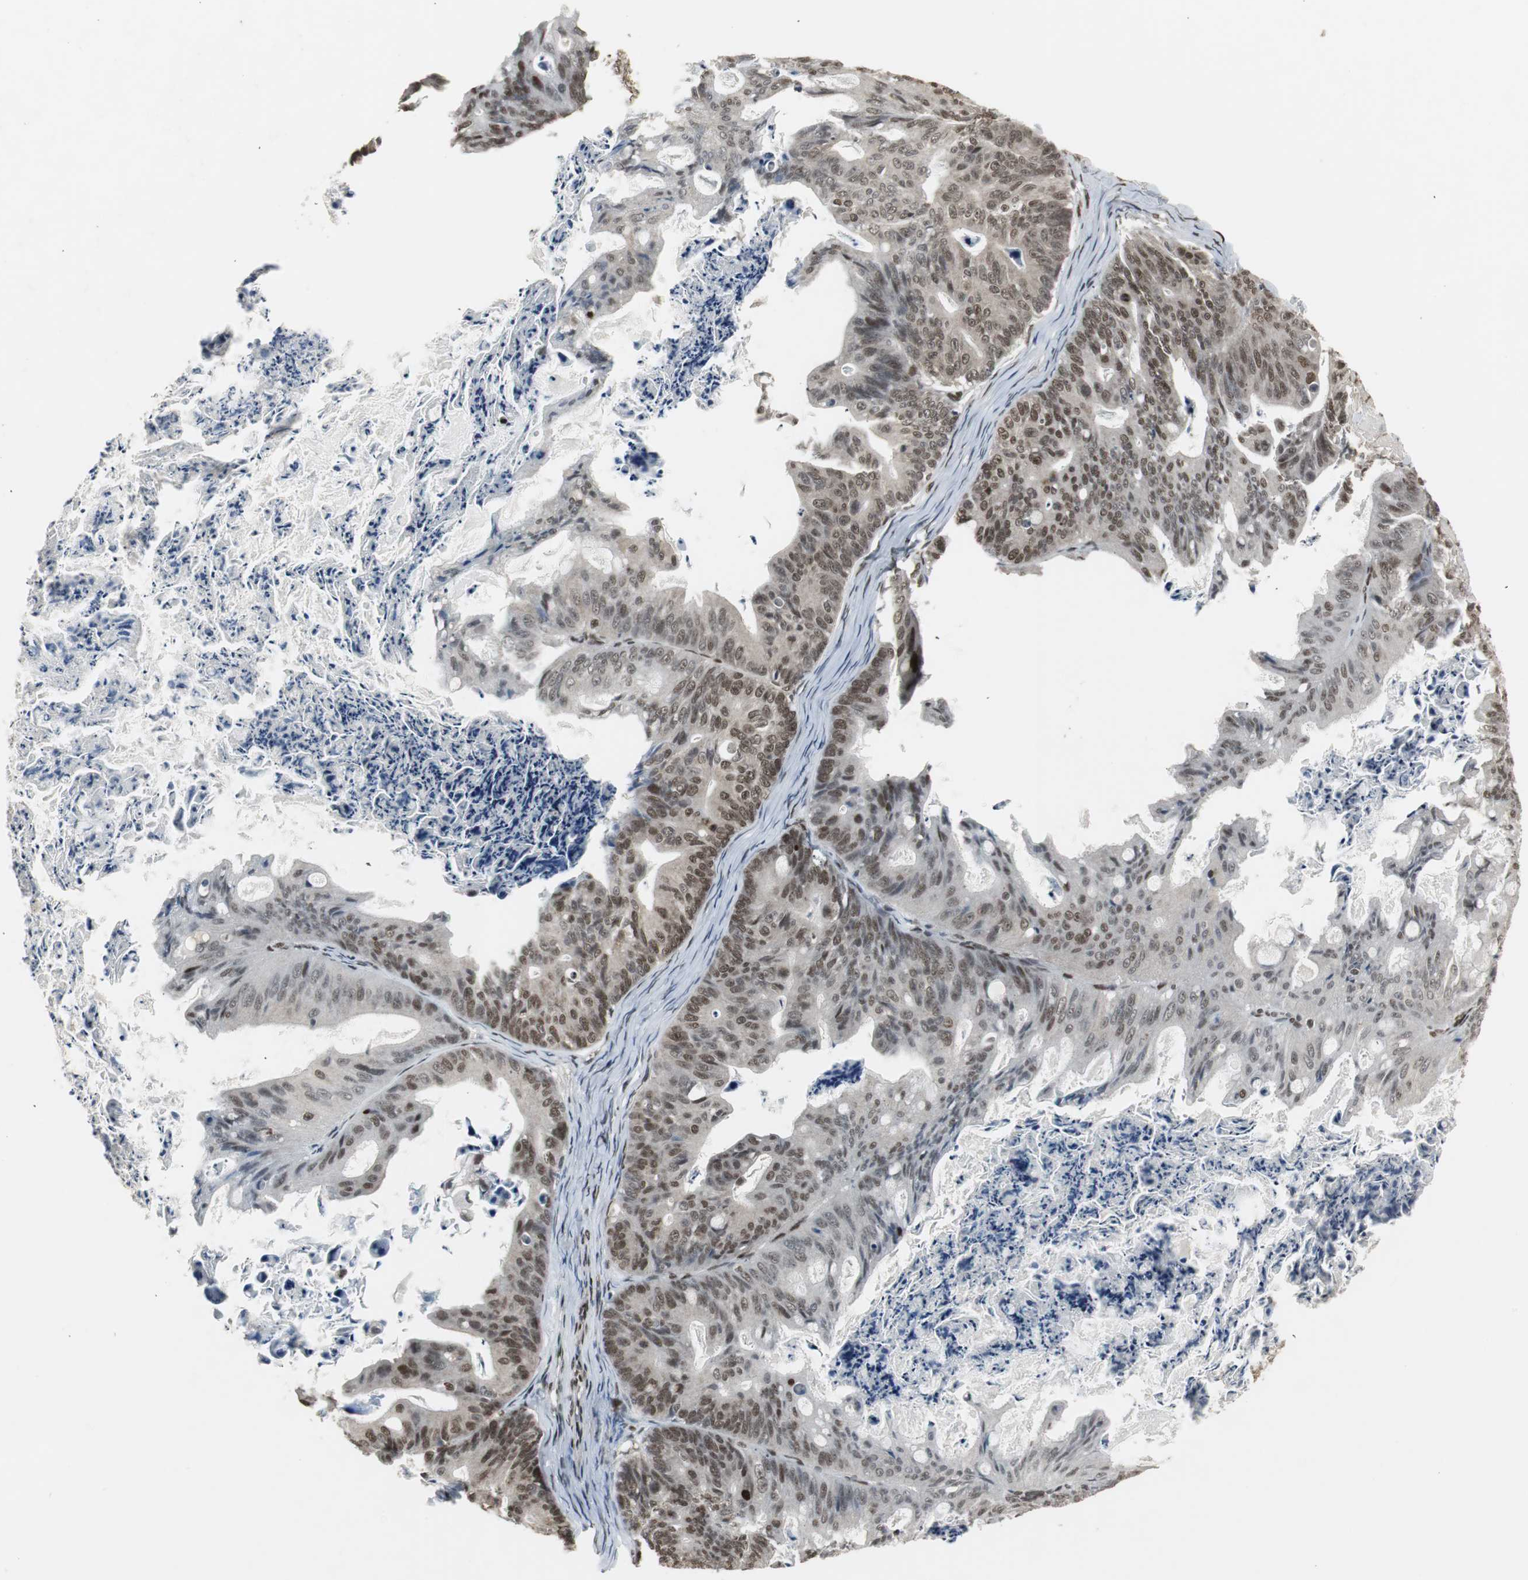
{"staining": {"intensity": "moderate", "quantity": ">75%", "location": "nuclear"}, "tissue": "ovarian cancer", "cell_type": "Tumor cells", "image_type": "cancer", "snomed": [{"axis": "morphology", "description": "Cystadenocarcinoma, mucinous, NOS"}, {"axis": "topography", "description": "Ovary"}], "caption": "Moderate nuclear protein positivity is present in approximately >75% of tumor cells in ovarian cancer (mucinous cystadenocarcinoma). Immunohistochemistry stains the protein in brown and the nuclei are stained blue.", "gene": "TAF5", "patient": {"sex": "female", "age": 36}}